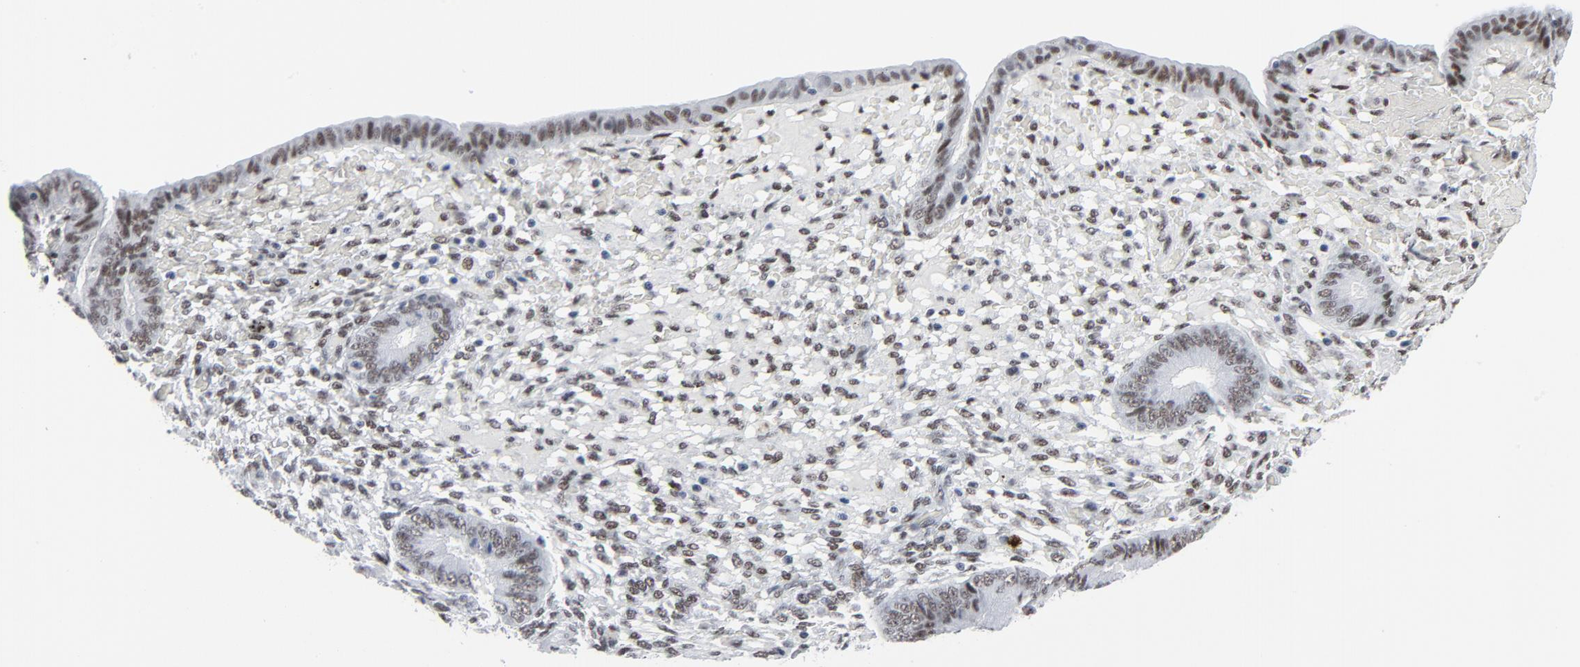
{"staining": {"intensity": "weak", "quantity": ">75%", "location": "nuclear"}, "tissue": "endometrium", "cell_type": "Cells in endometrial stroma", "image_type": "normal", "snomed": [{"axis": "morphology", "description": "Normal tissue, NOS"}, {"axis": "topography", "description": "Endometrium"}], "caption": "Brown immunohistochemical staining in benign endometrium reveals weak nuclear positivity in about >75% of cells in endometrial stroma.", "gene": "SIRT1", "patient": {"sex": "female", "age": 42}}